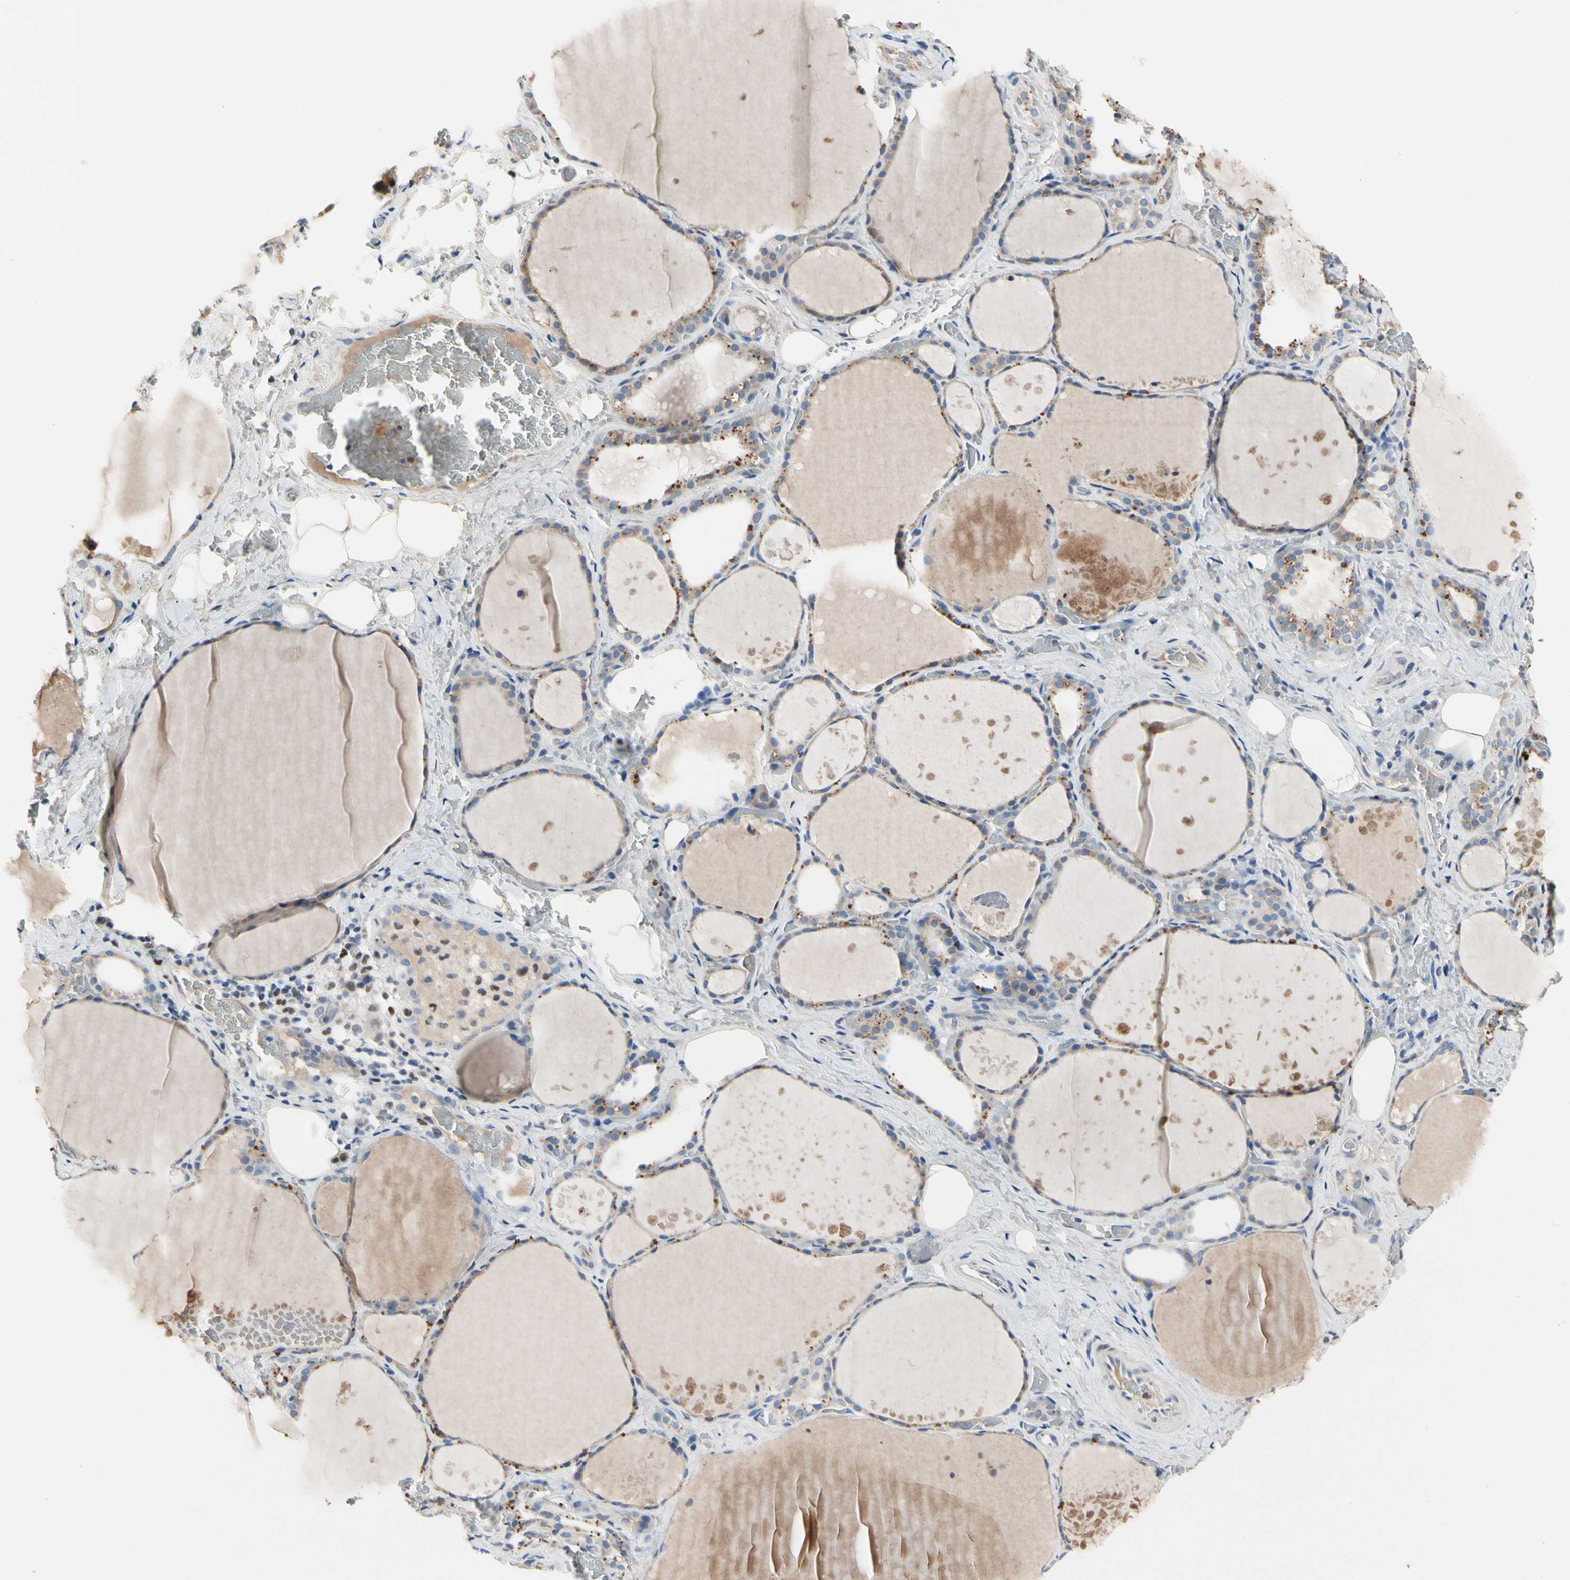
{"staining": {"intensity": "weak", "quantity": ">75%", "location": "cytoplasmic/membranous"}, "tissue": "thyroid gland", "cell_type": "Glandular cells", "image_type": "normal", "snomed": [{"axis": "morphology", "description": "Normal tissue, NOS"}, {"axis": "topography", "description": "Thyroid gland"}], "caption": "Thyroid gland stained with immunohistochemistry exhibits weak cytoplasmic/membranous positivity in approximately >75% of glandular cells.", "gene": "ECRG4", "patient": {"sex": "male", "age": 61}}